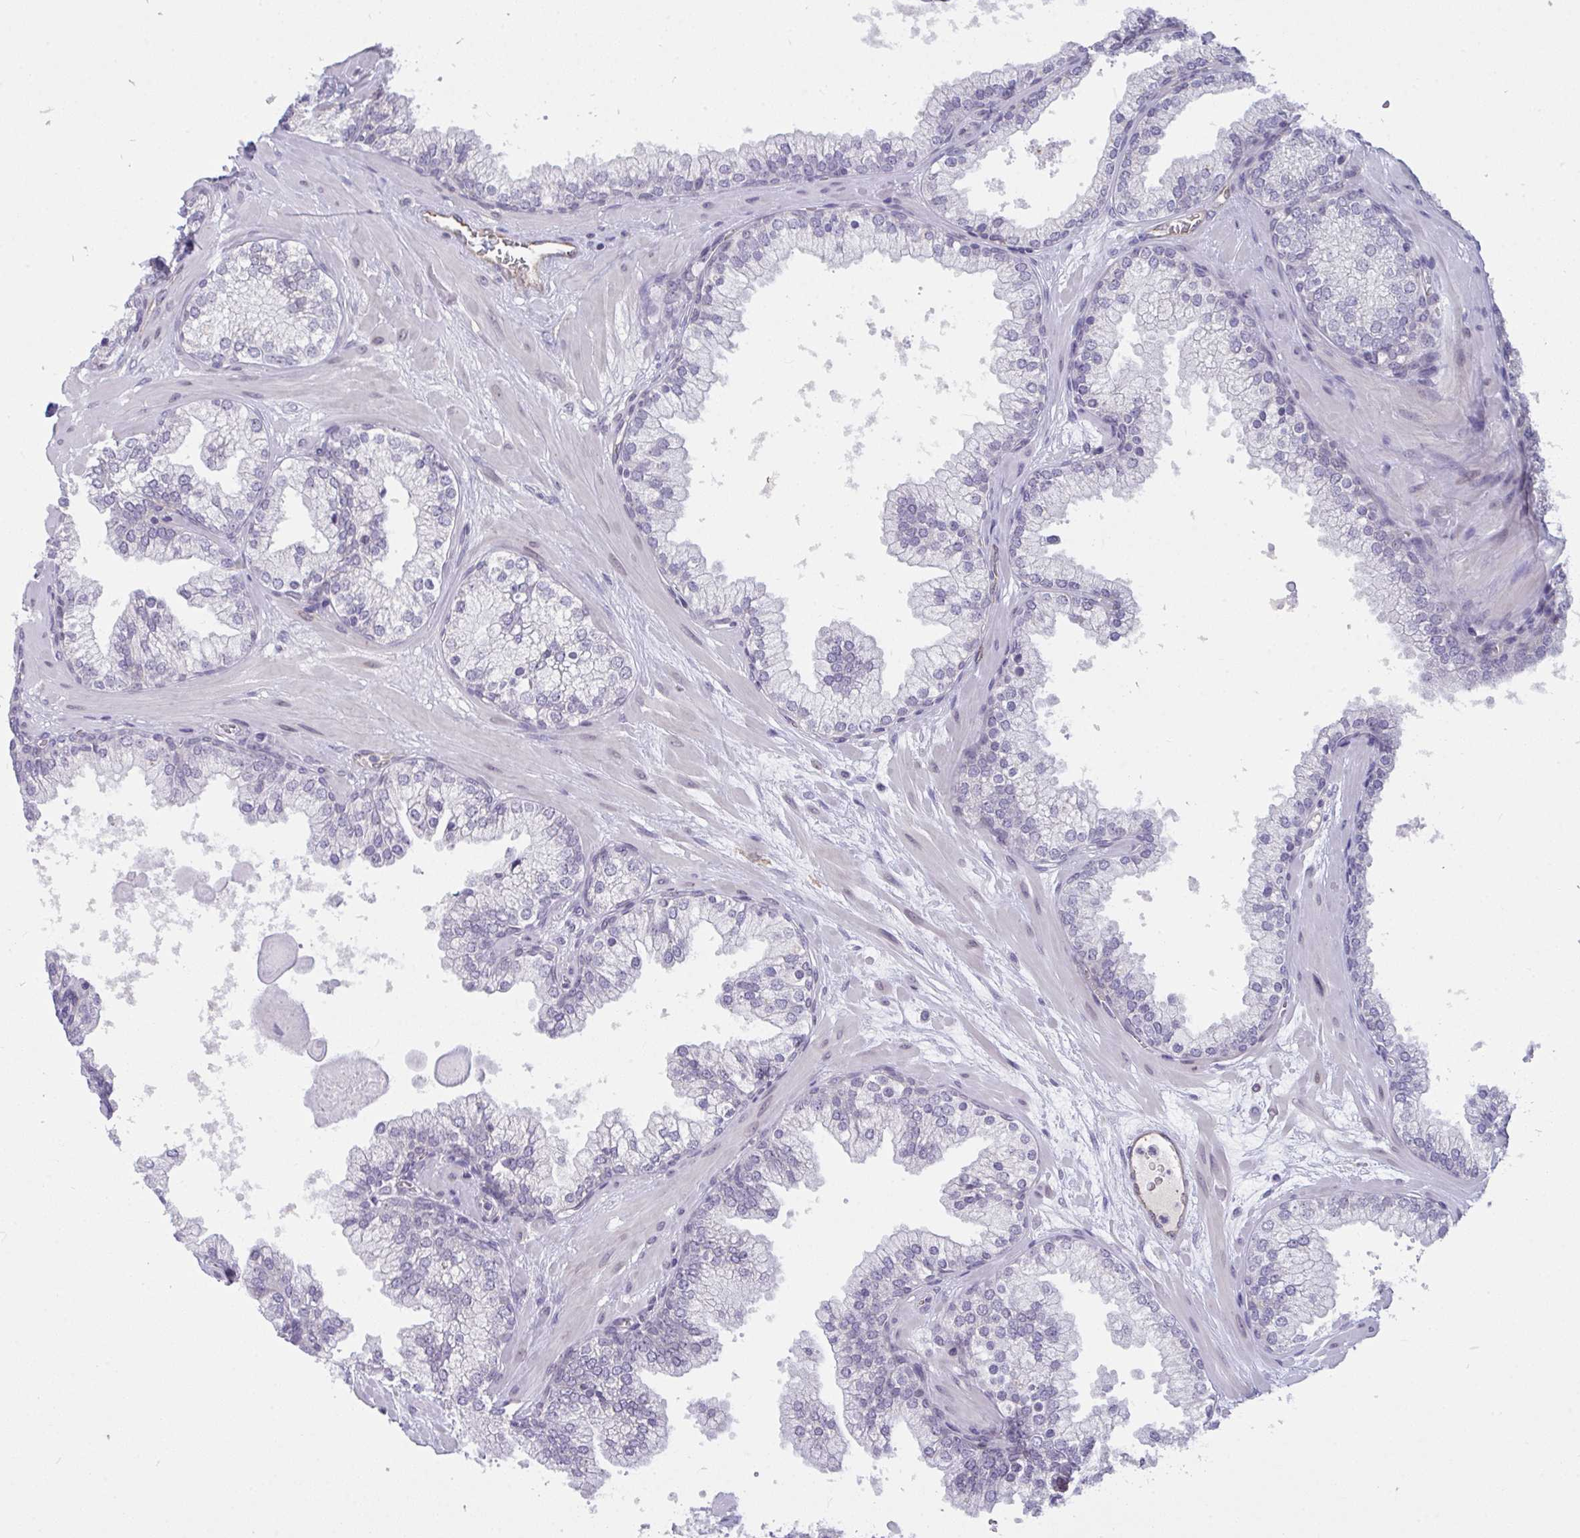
{"staining": {"intensity": "negative", "quantity": "none", "location": "none"}, "tissue": "prostate", "cell_type": "Glandular cells", "image_type": "normal", "snomed": [{"axis": "morphology", "description": "Normal tissue, NOS"}, {"axis": "topography", "description": "Prostate"}, {"axis": "topography", "description": "Peripheral nerve tissue"}], "caption": "Protein analysis of normal prostate displays no significant expression in glandular cells. (Immunohistochemistry, brightfield microscopy, high magnification).", "gene": "SEMA6B", "patient": {"sex": "male", "age": 61}}